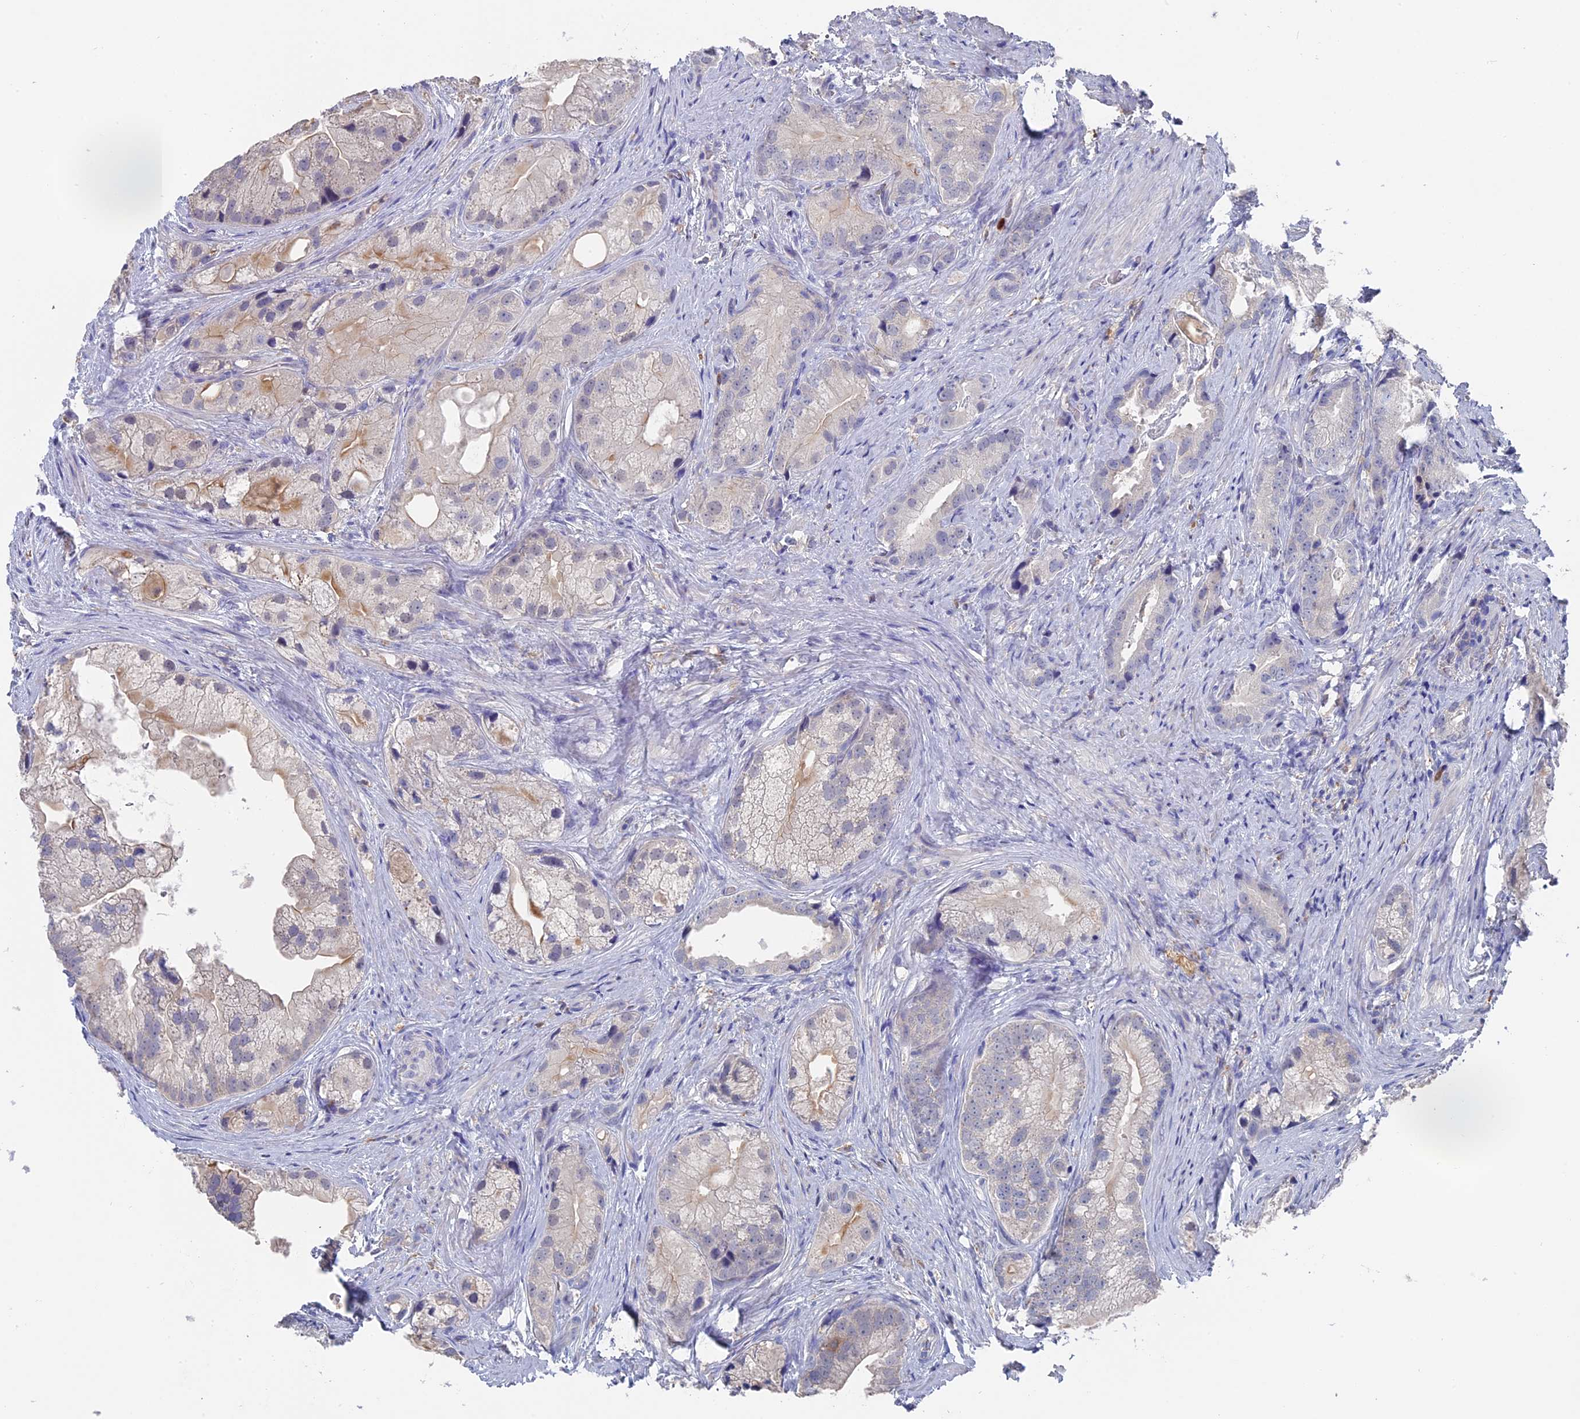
{"staining": {"intensity": "negative", "quantity": "none", "location": "none"}, "tissue": "prostate cancer", "cell_type": "Tumor cells", "image_type": "cancer", "snomed": [{"axis": "morphology", "description": "Adenocarcinoma, Low grade"}, {"axis": "topography", "description": "Prostate"}], "caption": "Immunohistochemical staining of prostate low-grade adenocarcinoma shows no significant positivity in tumor cells.", "gene": "NCF4", "patient": {"sex": "male", "age": 71}}